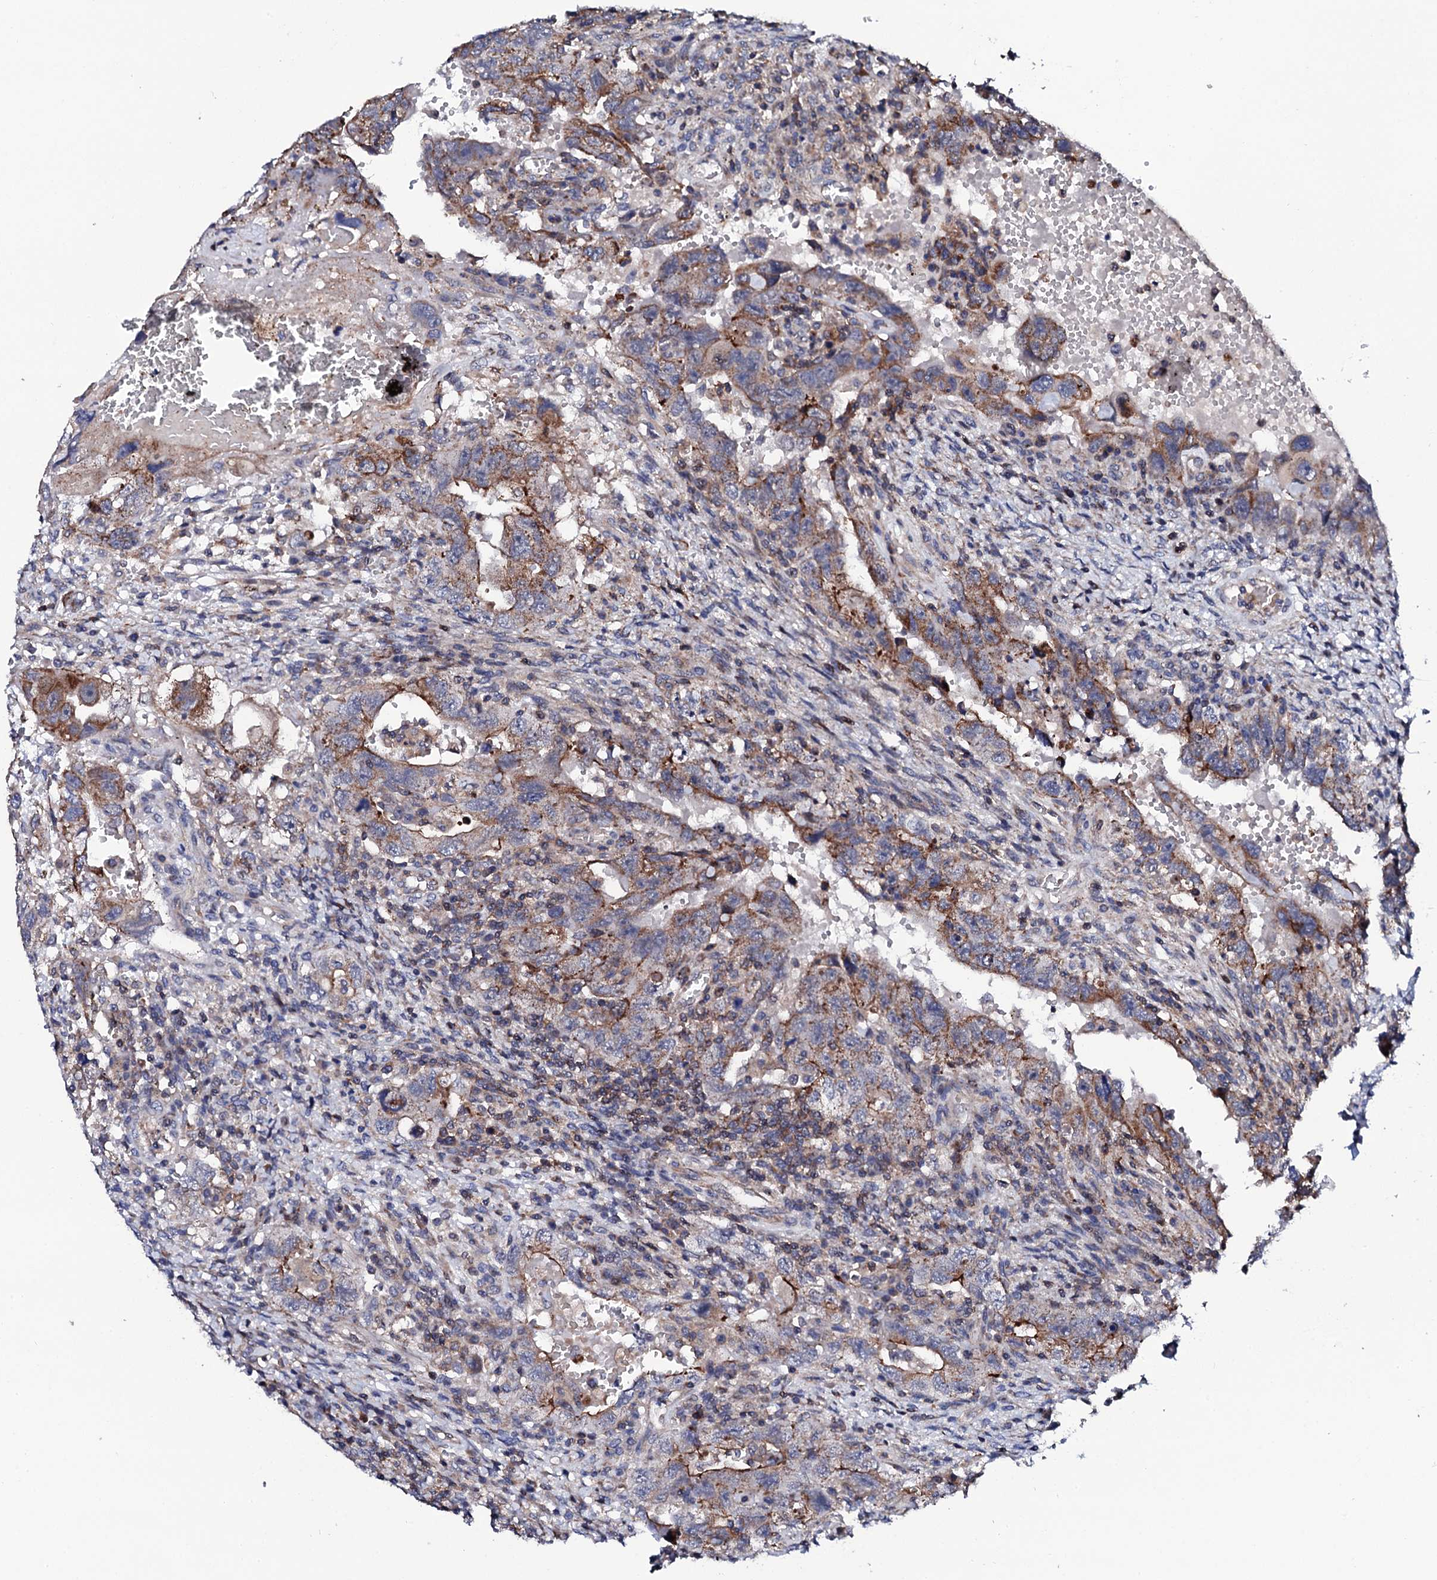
{"staining": {"intensity": "moderate", "quantity": "25%-75%", "location": "cytoplasmic/membranous"}, "tissue": "testis cancer", "cell_type": "Tumor cells", "image_type": "cancer", "snomed": [{"axis": "morphology", "description": "Carcinoma, Embryonal, NOS"}, {"axis": "topography", "description": "Testis"}], "caption": "Immunohistochemistry (IHC) image of human testis cancer stained for a protein (brown), which exhibits medium levels of moderate cytoplasmic/membranous staining in approximately 25%-75% of tumor cells.", "gene": "COG4", "patient": {"sex": "male", "age": 26}}